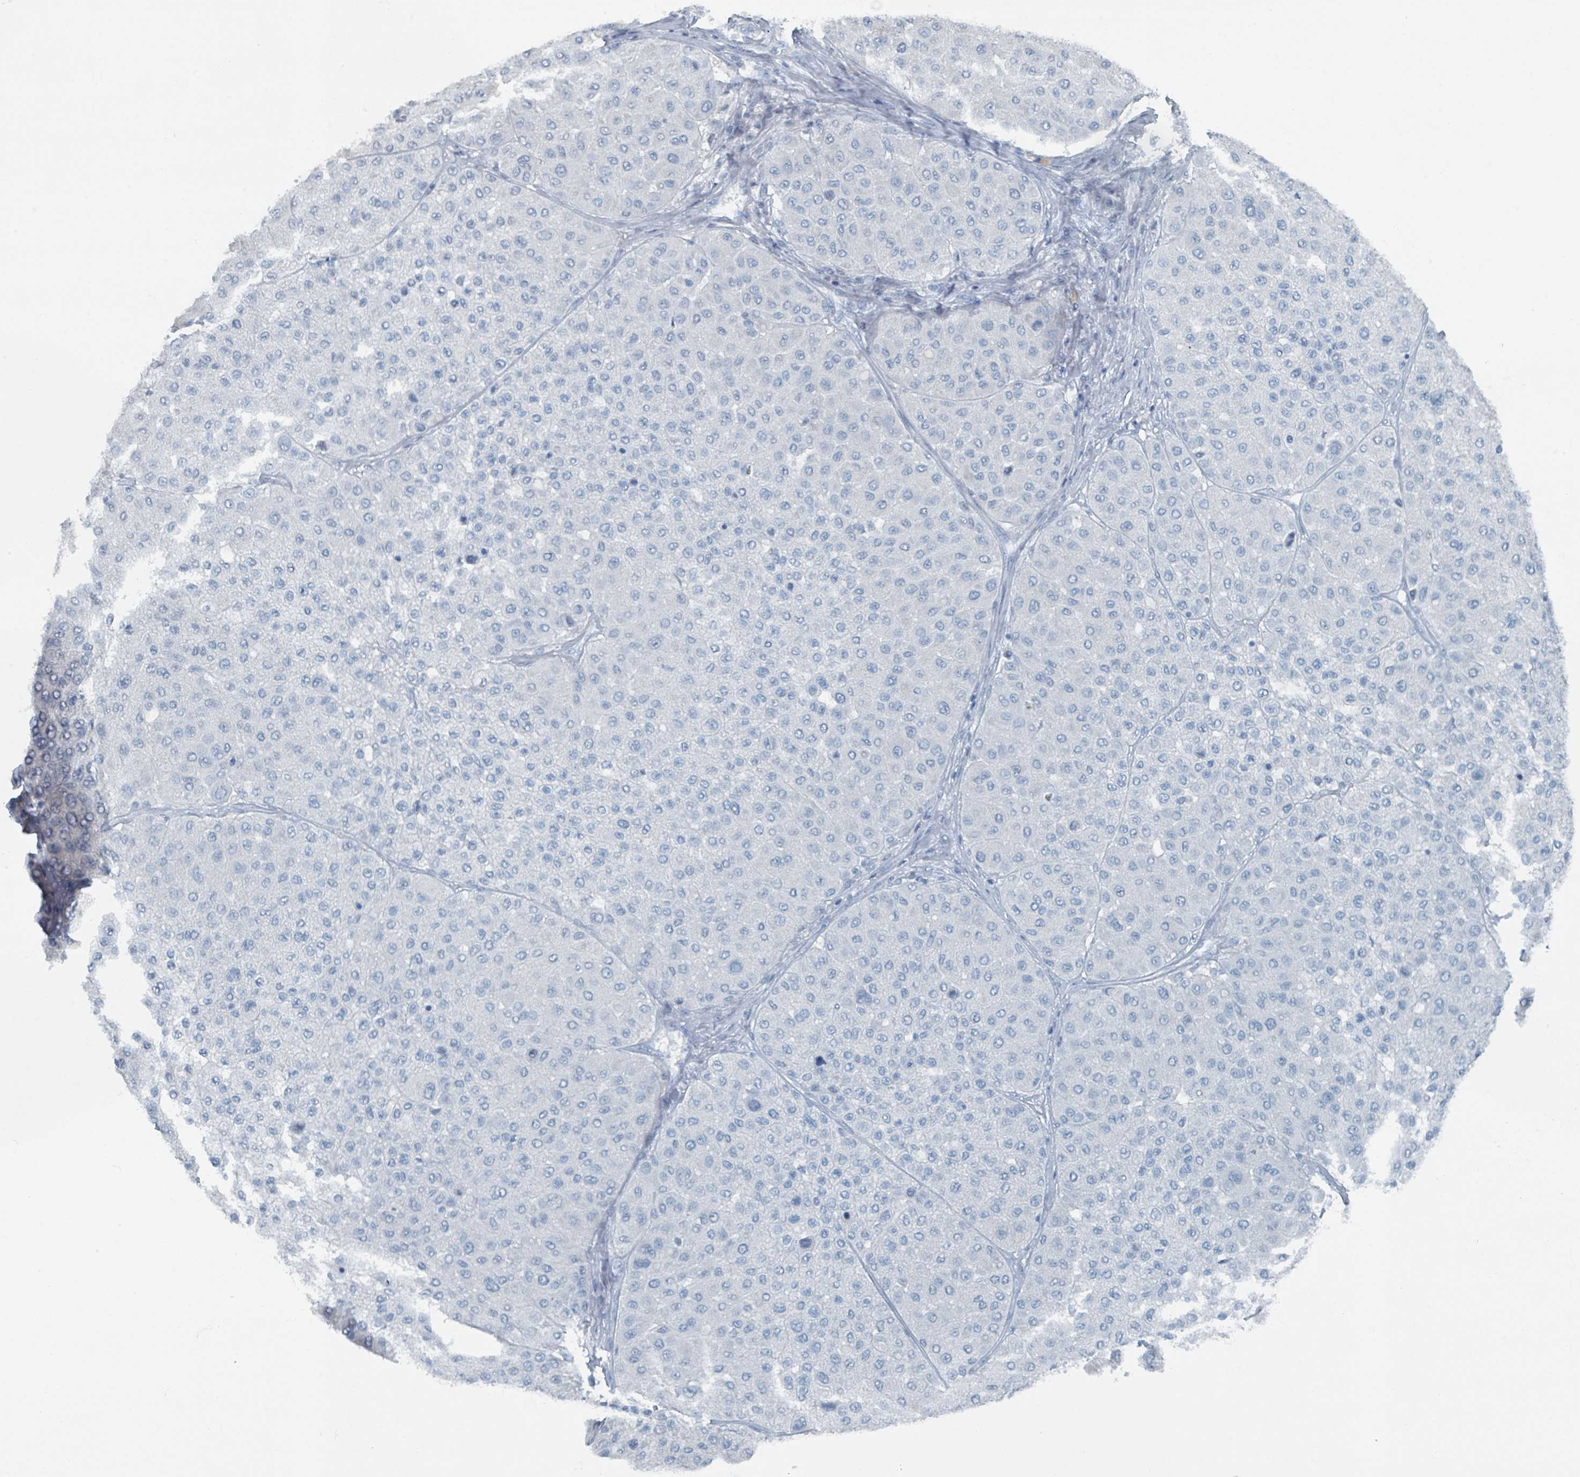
{"staining": {"intensity": "negative", "quantity": "none", "location": "none"}, "tissue": "melanoma", "cell_type": "Tumor cells", "image_type": "cancer", "snomed": [{"axis": "morphology", "description": "Malignant melanoma, Metastatic site"}, {"axis": "topography", "description": "Smooth muscle"}], "caption": "DAB (3,3'-diaminobenzidine) immunohistochemical staining of melanoma demonstrates no significant staining in tumor cells.", "gene": "GAMT", "patient": {"sex": "male", "age": 41}}